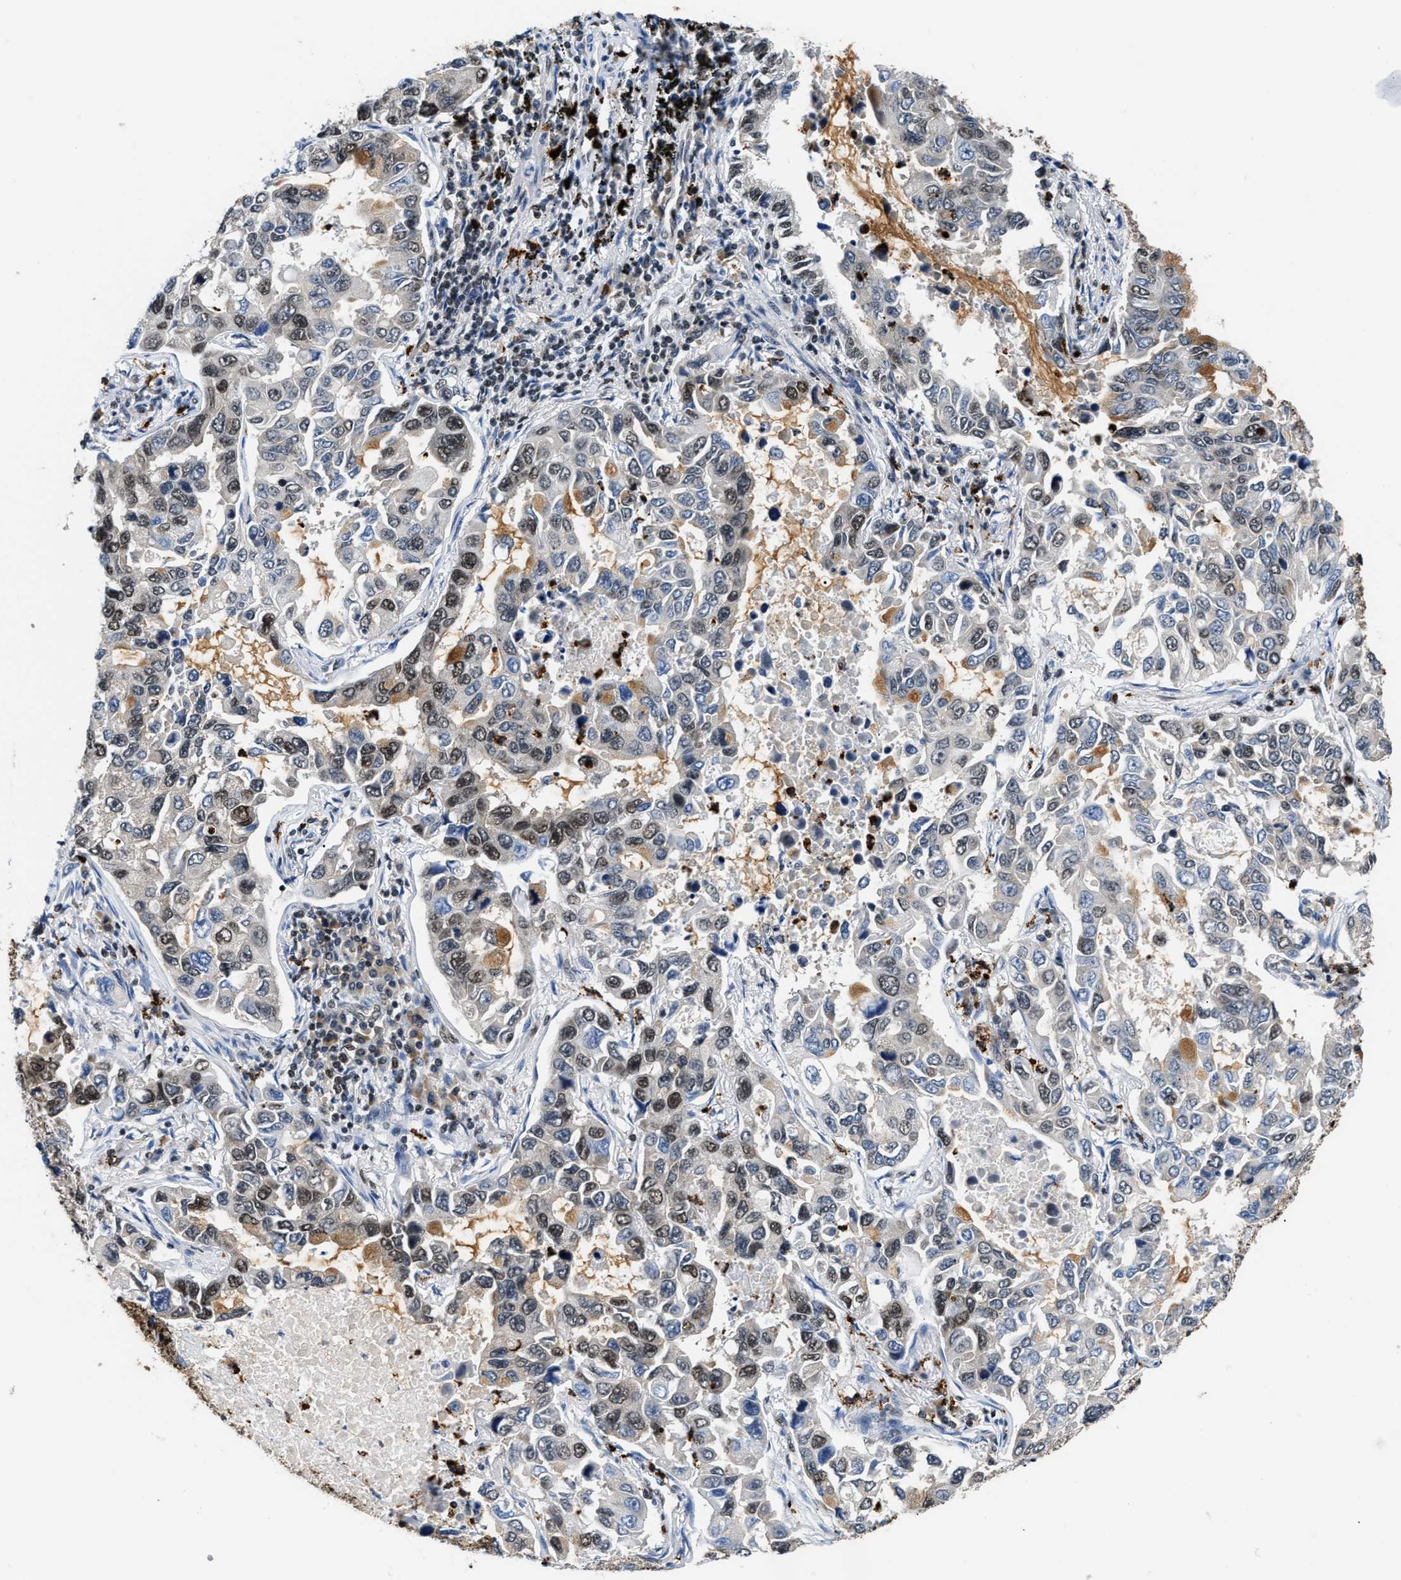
{"staining": {"intensity": "strong", "quantity": "25%-75%", "location": "nuclear"}, "tissue": "lung cancer", "cell_type": "Tumor cells", "image_type": "cancer", "snomed": [{"axis": "morphology", "description": "Adenocarcinoma, NOS"}, {"axis": "topography", "description": "Lung"}], "caption": "Protein expression analysis of human adenocarcinoma (lung) reveals strong nuclear expression in about 25%-75% of tumor cells.", "gene": "CCNDBP1", "patient": {"sex": "male", "age": 64}}